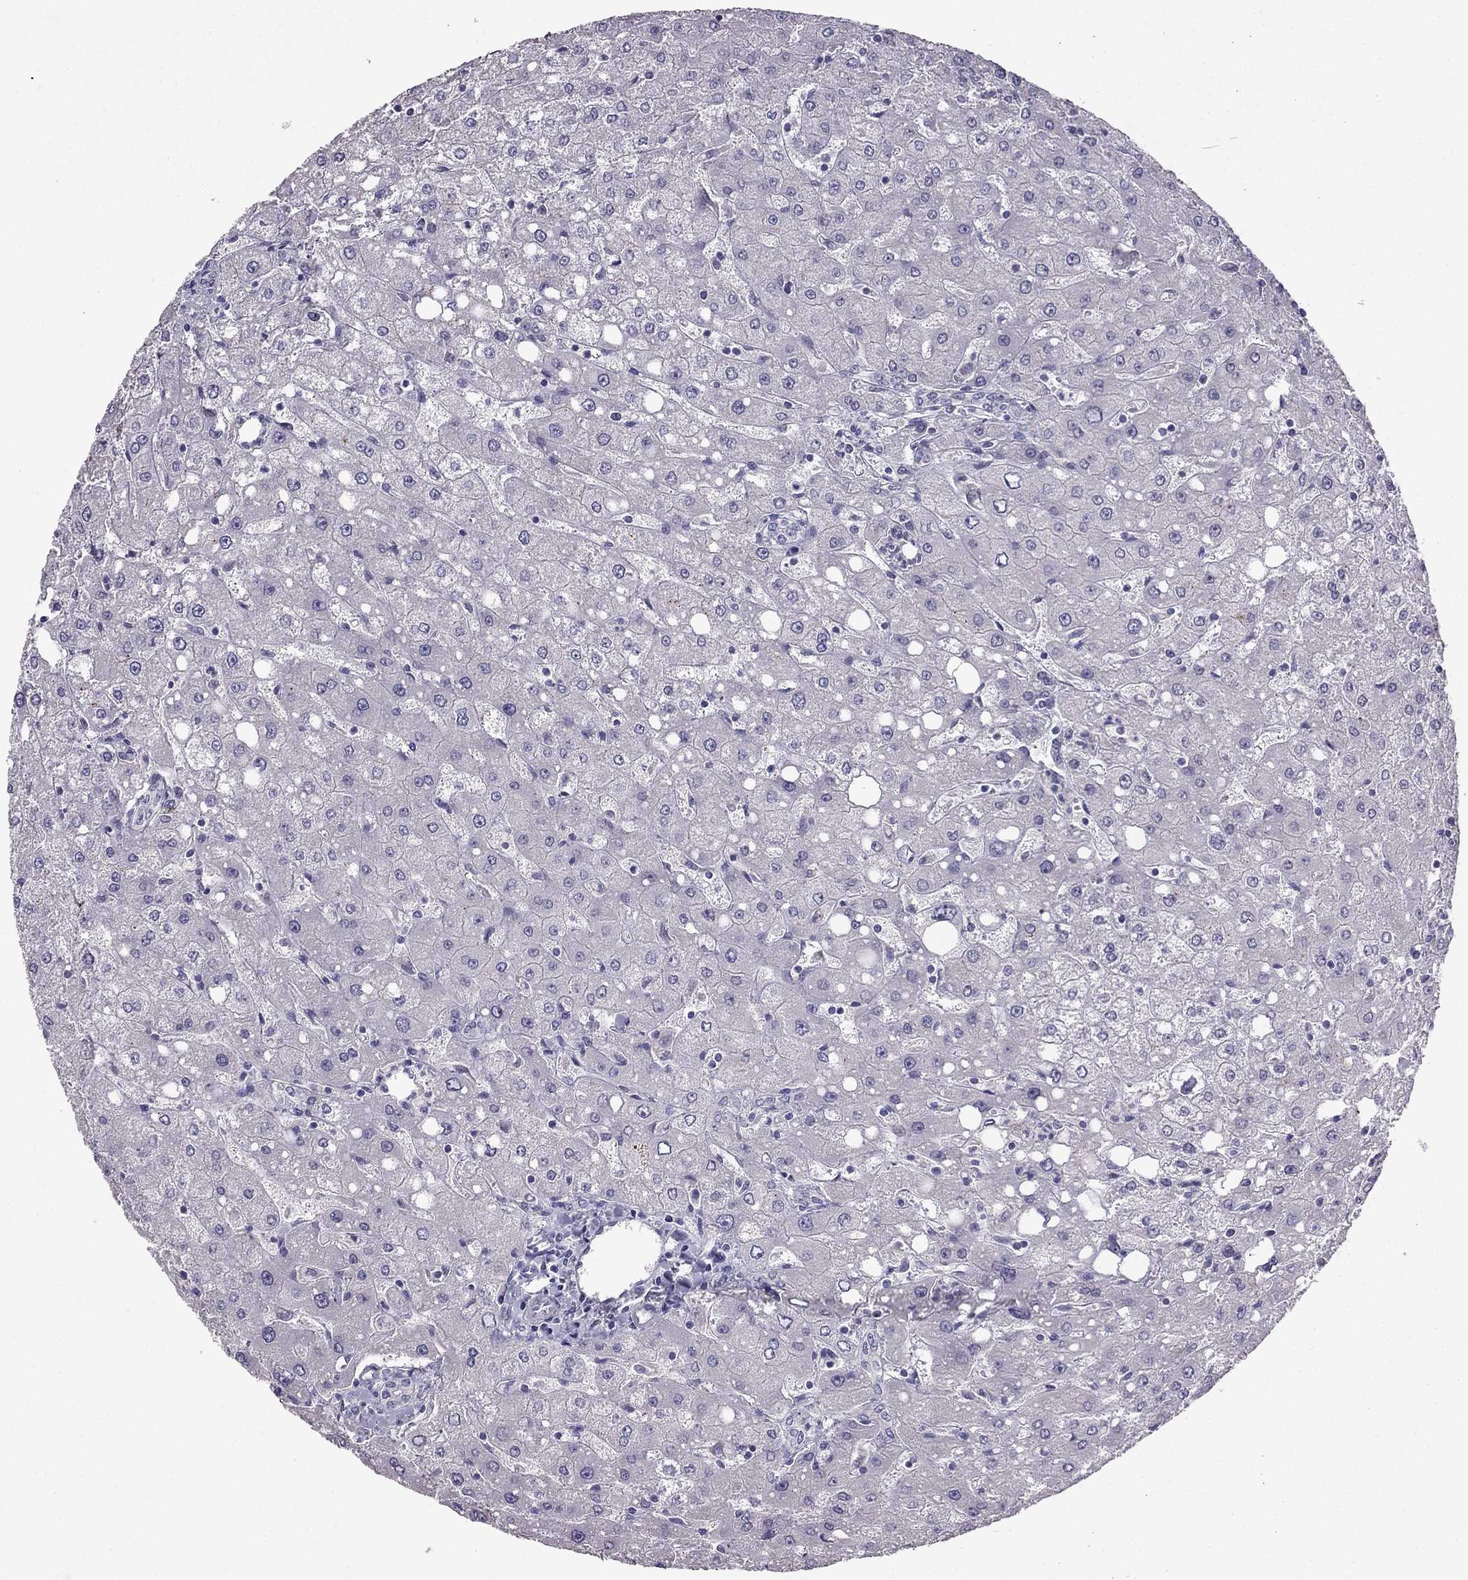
{"staining": {"intensity": "negative", "quantity": "none", "location": "none"}, "tissue": "liver", "cell_type": "Cholangiocytes", "image_type": "normal", "snomed": [{"axis": "morphology", "description": "Normal tissue, NOS"}, {"axis": "topography", "description": "Liver"}], "caption": "A high-resolution image shows IHC staining of benign liver, which displays no significant staining in cholangiocytes.", "gene": "ARHGAP11A", "patient": {"sex": "female", "age": 53}}